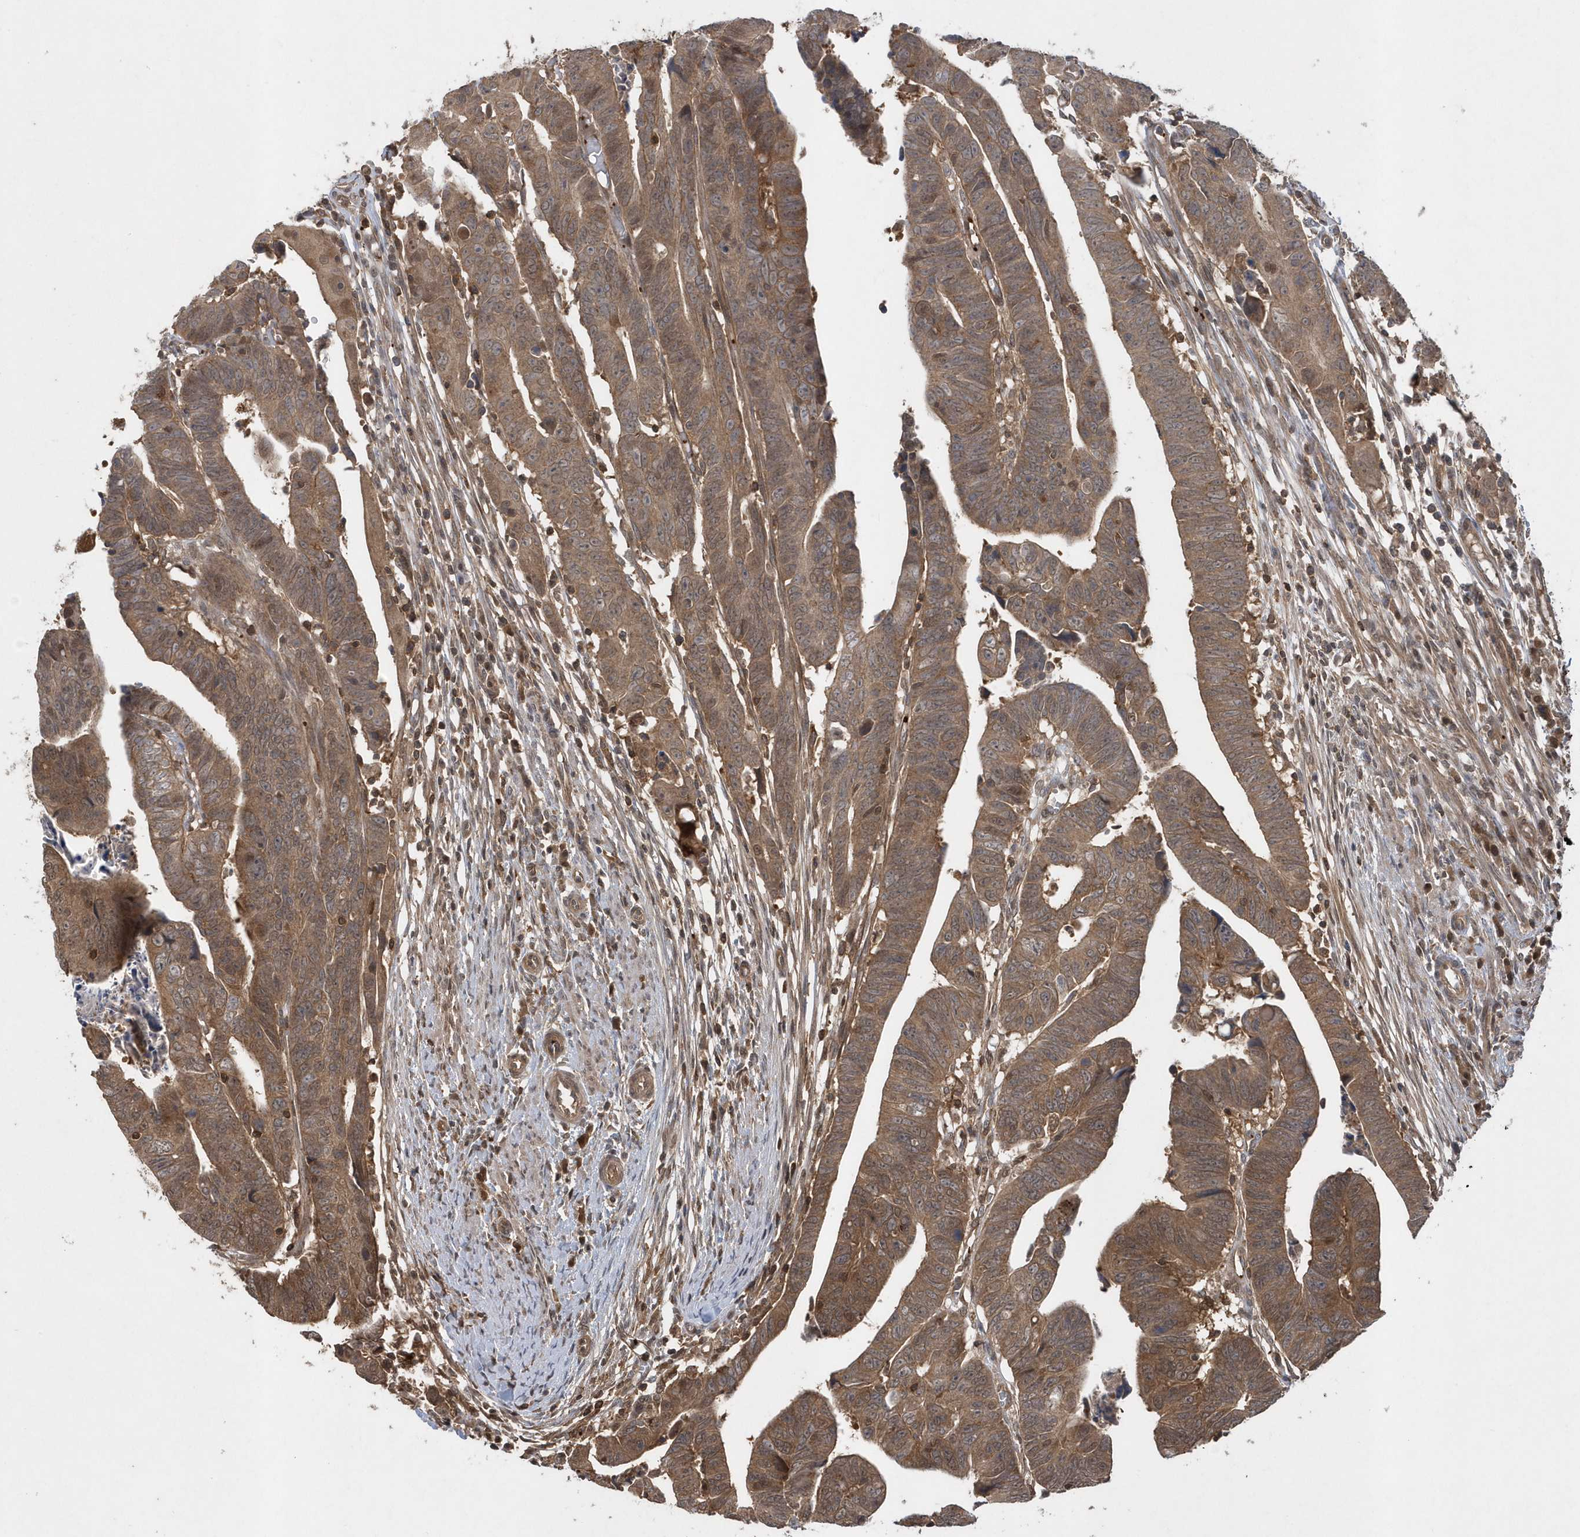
{"staining": {"intensity": "moderate", "quantity": ">75%", "location": "cytoplasmic/membranous"}, "tissue": "colorectal cancer", "cell_type": "Tumor cells", "image_type": "cancer", "snomed": [{"axis": "morphology", "description": "Adenocarcinoma, NOS"}, {"axis": "topography", "description": "Rectum"}], "caption": "Human colorectal cancer (adenocarcinoma) stained for a protein (brown) reveals moderate cytoplasmic/membranous positive expression in approximately >75% of tumor cells.", "gene": "ACYP1", "patient": {"sex": "female", "age": 65}}